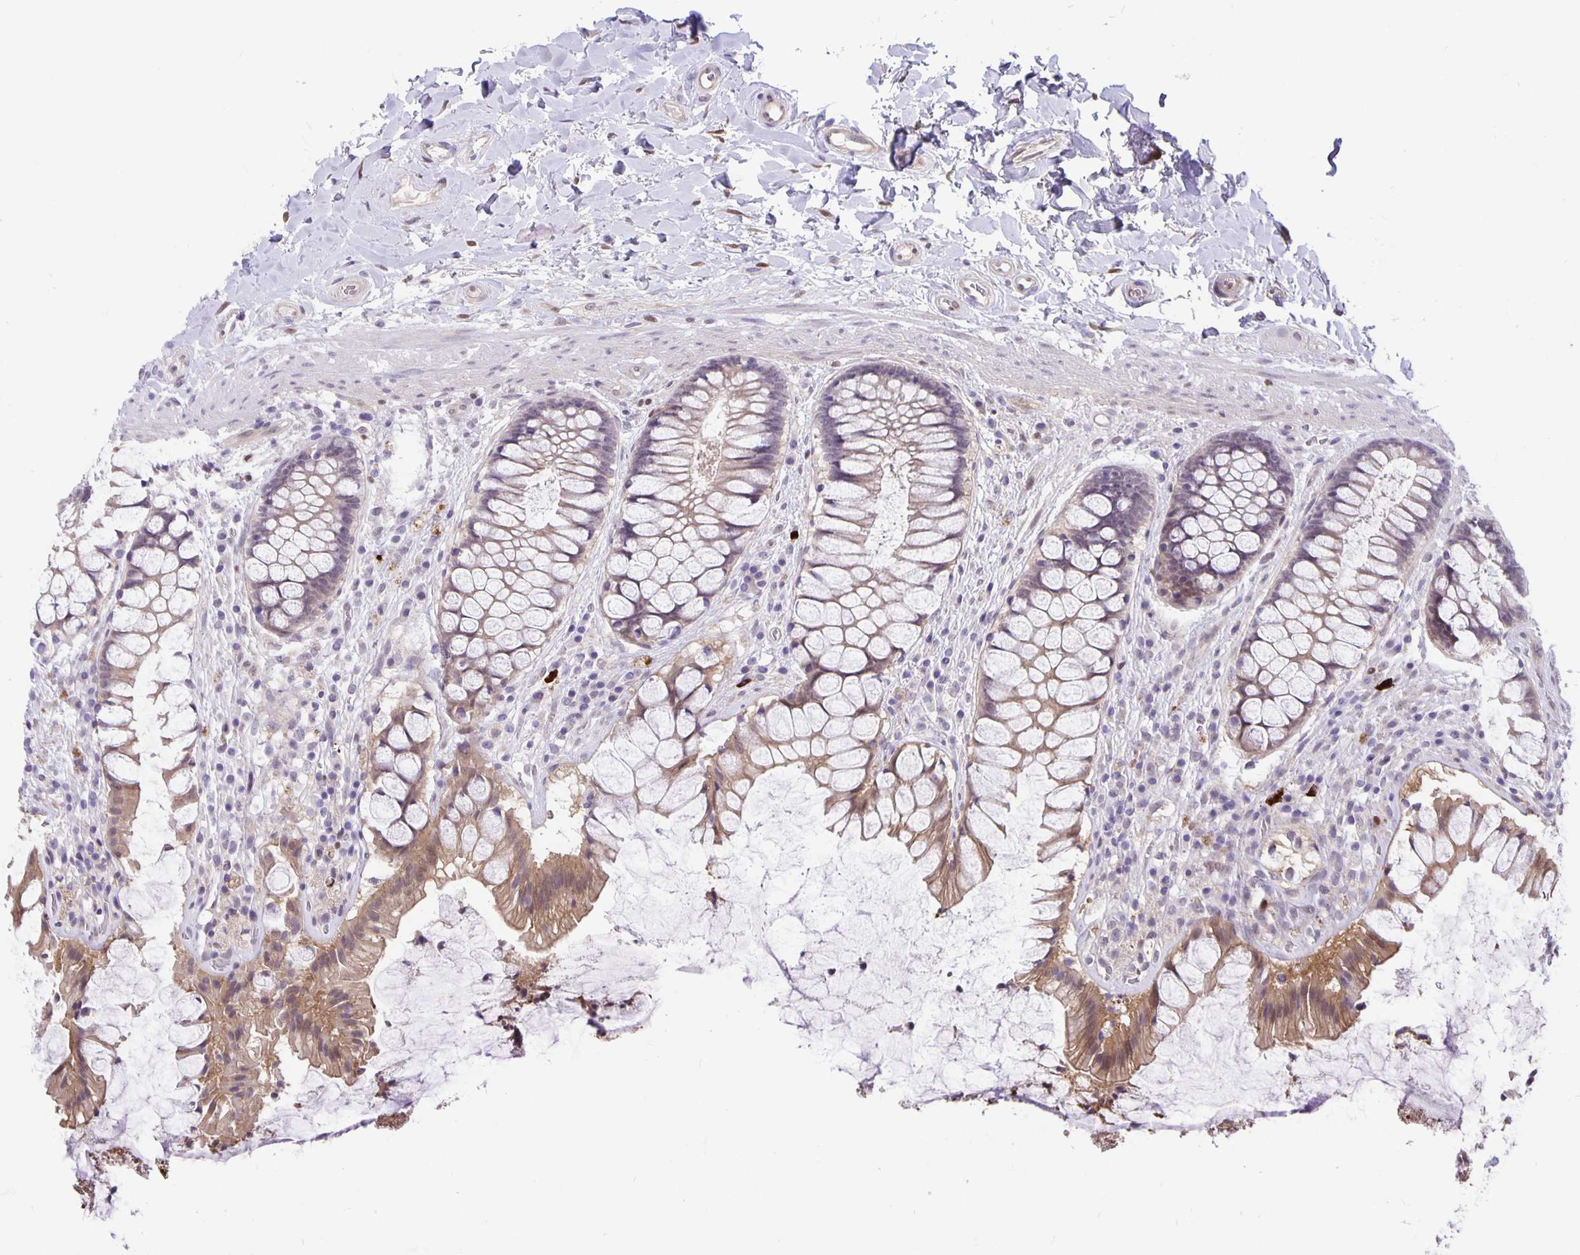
{"staining": {"intensity": "moderate", "quantity": "25%-75%", "location": "cytoplasmic/membranous"}, "tissue": "rectum", "cell_type": "Glandular cells", "image_type": "normal", "snomed": [{"axis": "morphology", "description": "Normal tissue, NOS"}, {"axis": "topography", "description": "Rectum"}], "caption": "A histopathology image showing moderate cytoplasmic/membranous expression in about 25%-75% of glandular cells in unremarkable rectum, as visualized by brown immunohistochemical staining.", "gene": "TAX1BP3", "patient": {"sex": "female", "age": 58}}